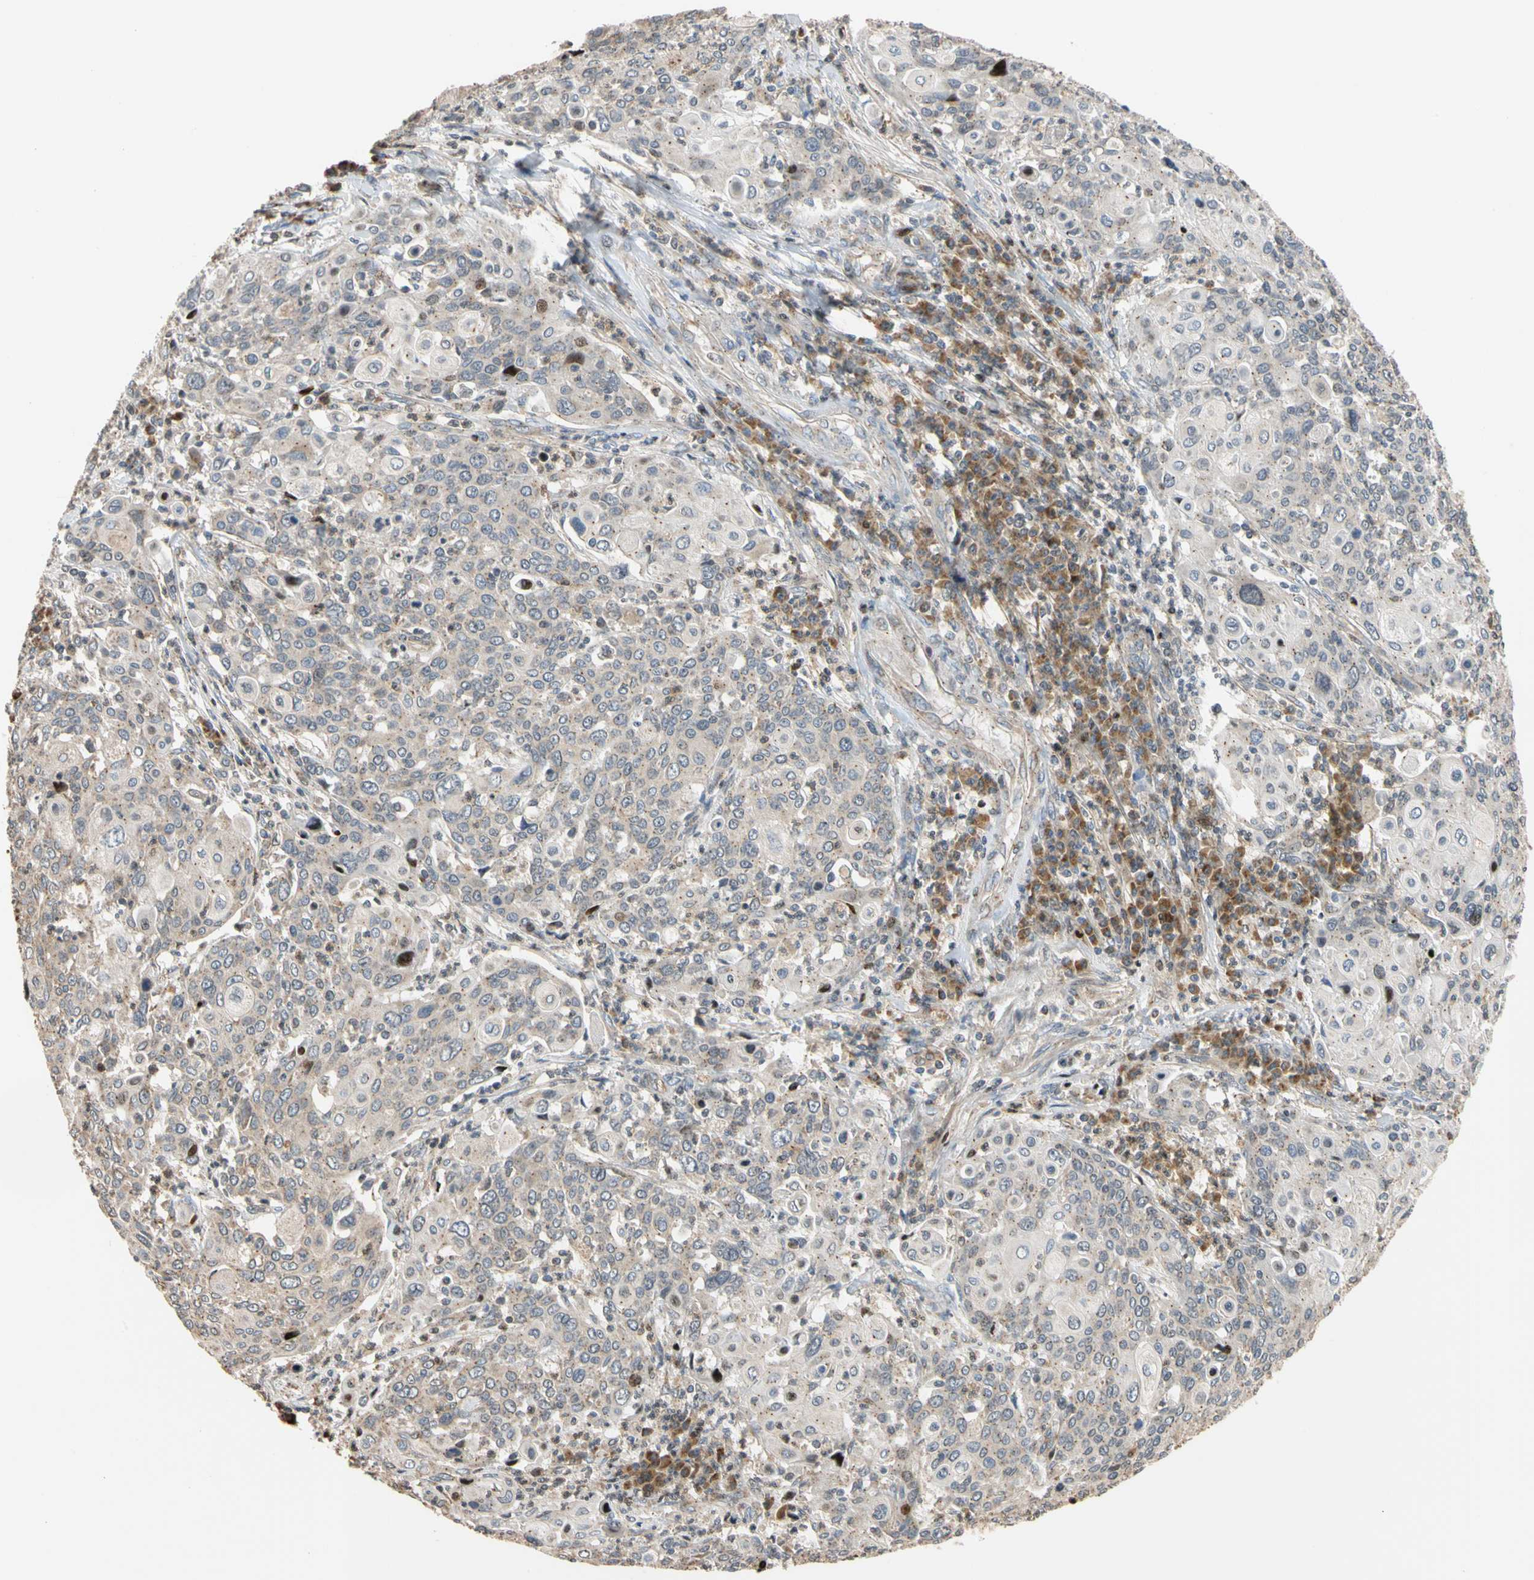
{"staining": {"intensity": "weak", "quantity": "25%-75%", "location": "cytoplasmic/membranous"}, "tissue": "cervical cancer", "cell_type": "Tumor cells", "image_type": "cancer", "snomed": [{"axis": "morphology", "description": "Squamous cell carcinoma, NOS"}, {"axis": "topography", "description": "Cervix"}], "caption": "Immunohistochemistry image of neoplastic tissue: human cervical squamous cell carcinoma stained using IHC demonstrates low levels of weak protein expression localized specifically in the cytoplasmic/membranous of tumor cells, appearing as a cytoplasmic/membranous brown color.", "gene": "IP6K2", "patient": {"sex": "female", "age": 40}}